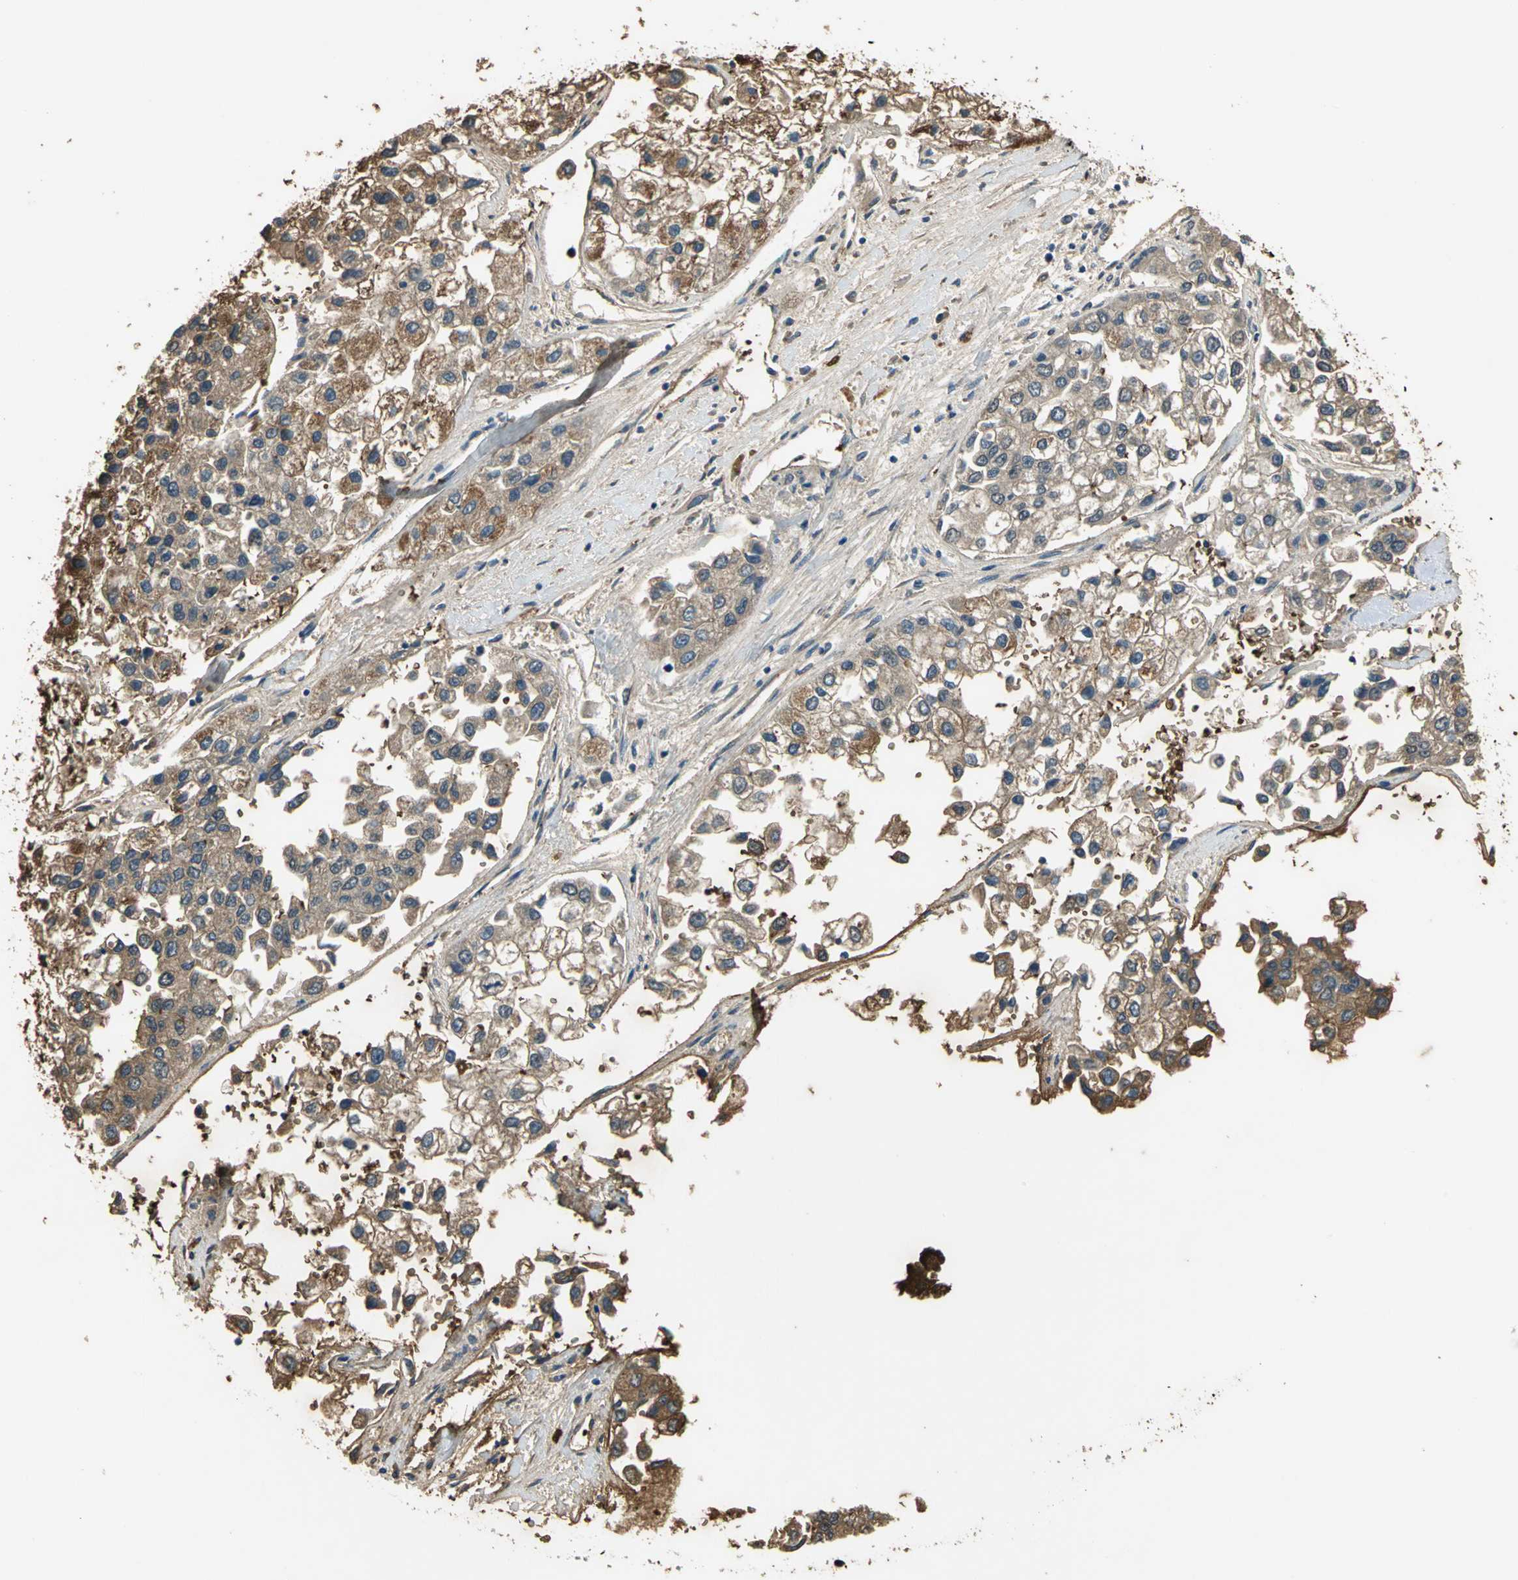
{"staining": {"intensity": "strong", "quantity": ">75%", "location": "cytoplasmic/membranous"}, "tissue": "liver cancer", "cell_type": "Tumor cells", "image_type": "cancer", "snomed": [{"axis": "morphology", "description": "Carcinoma, Hepatocellular, NOS"}, {"axis": "topography", "description": "Liver"}], "caption": "DAB (3,3'-diaminobenzidine) immunohistochemical staining of hepatocellular carcinoma (liver) reveals strong cytoplasmic/membranous protein expression in approximately >75% of tumor cells. (DAB IHC, brown staining for protein, blue staining for nuclei).", "gene": "TREM1", "patient": {"sex": "female", "age": 66}}